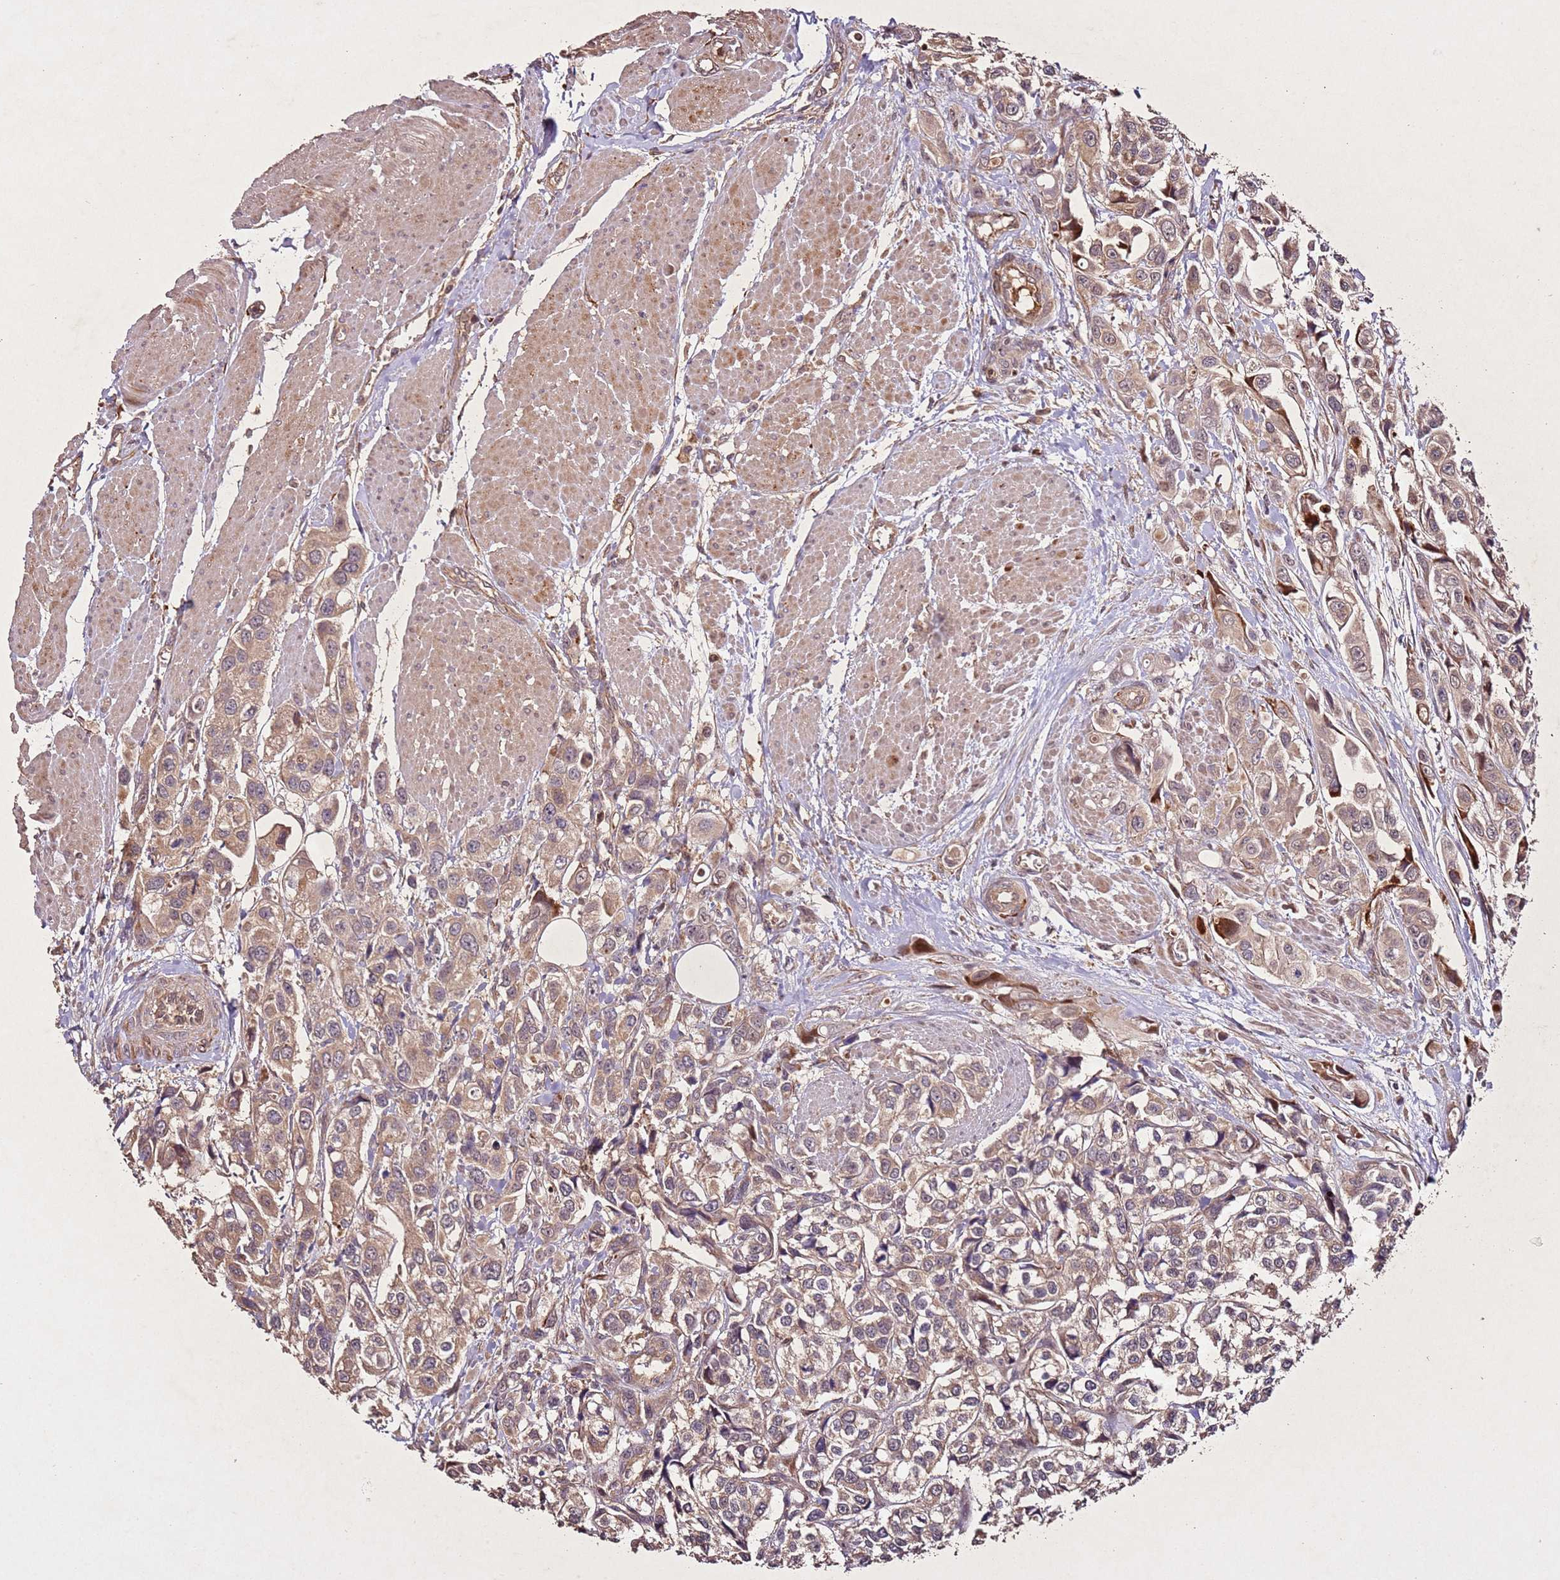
{"staining": {"intensity": "moderate", "quantity": ">75%", "location": "cytoplasmic/membranous"}, "tissue": "urothelial cancer", "cell_type": "Tumor cells", "image_type": "cancer", "snomed": [{"axis": "morphology", "description": "Urothelial carcinoma, High grade"}, {"axis": "topography", "description": "Urinary bladder"}], "caption": "Immunohistochemistry image of neoplastic tissue: high-grade urothelial carcinoma stained using IHC shows medium levels of moderate protein expression localized specifically in the cytoplasmic/membranous of tumor cells, appearing as a cytoplasmic/membranous brown color.", "gene": "PTMA", "patient": {"sex": "male", "age": 67}}